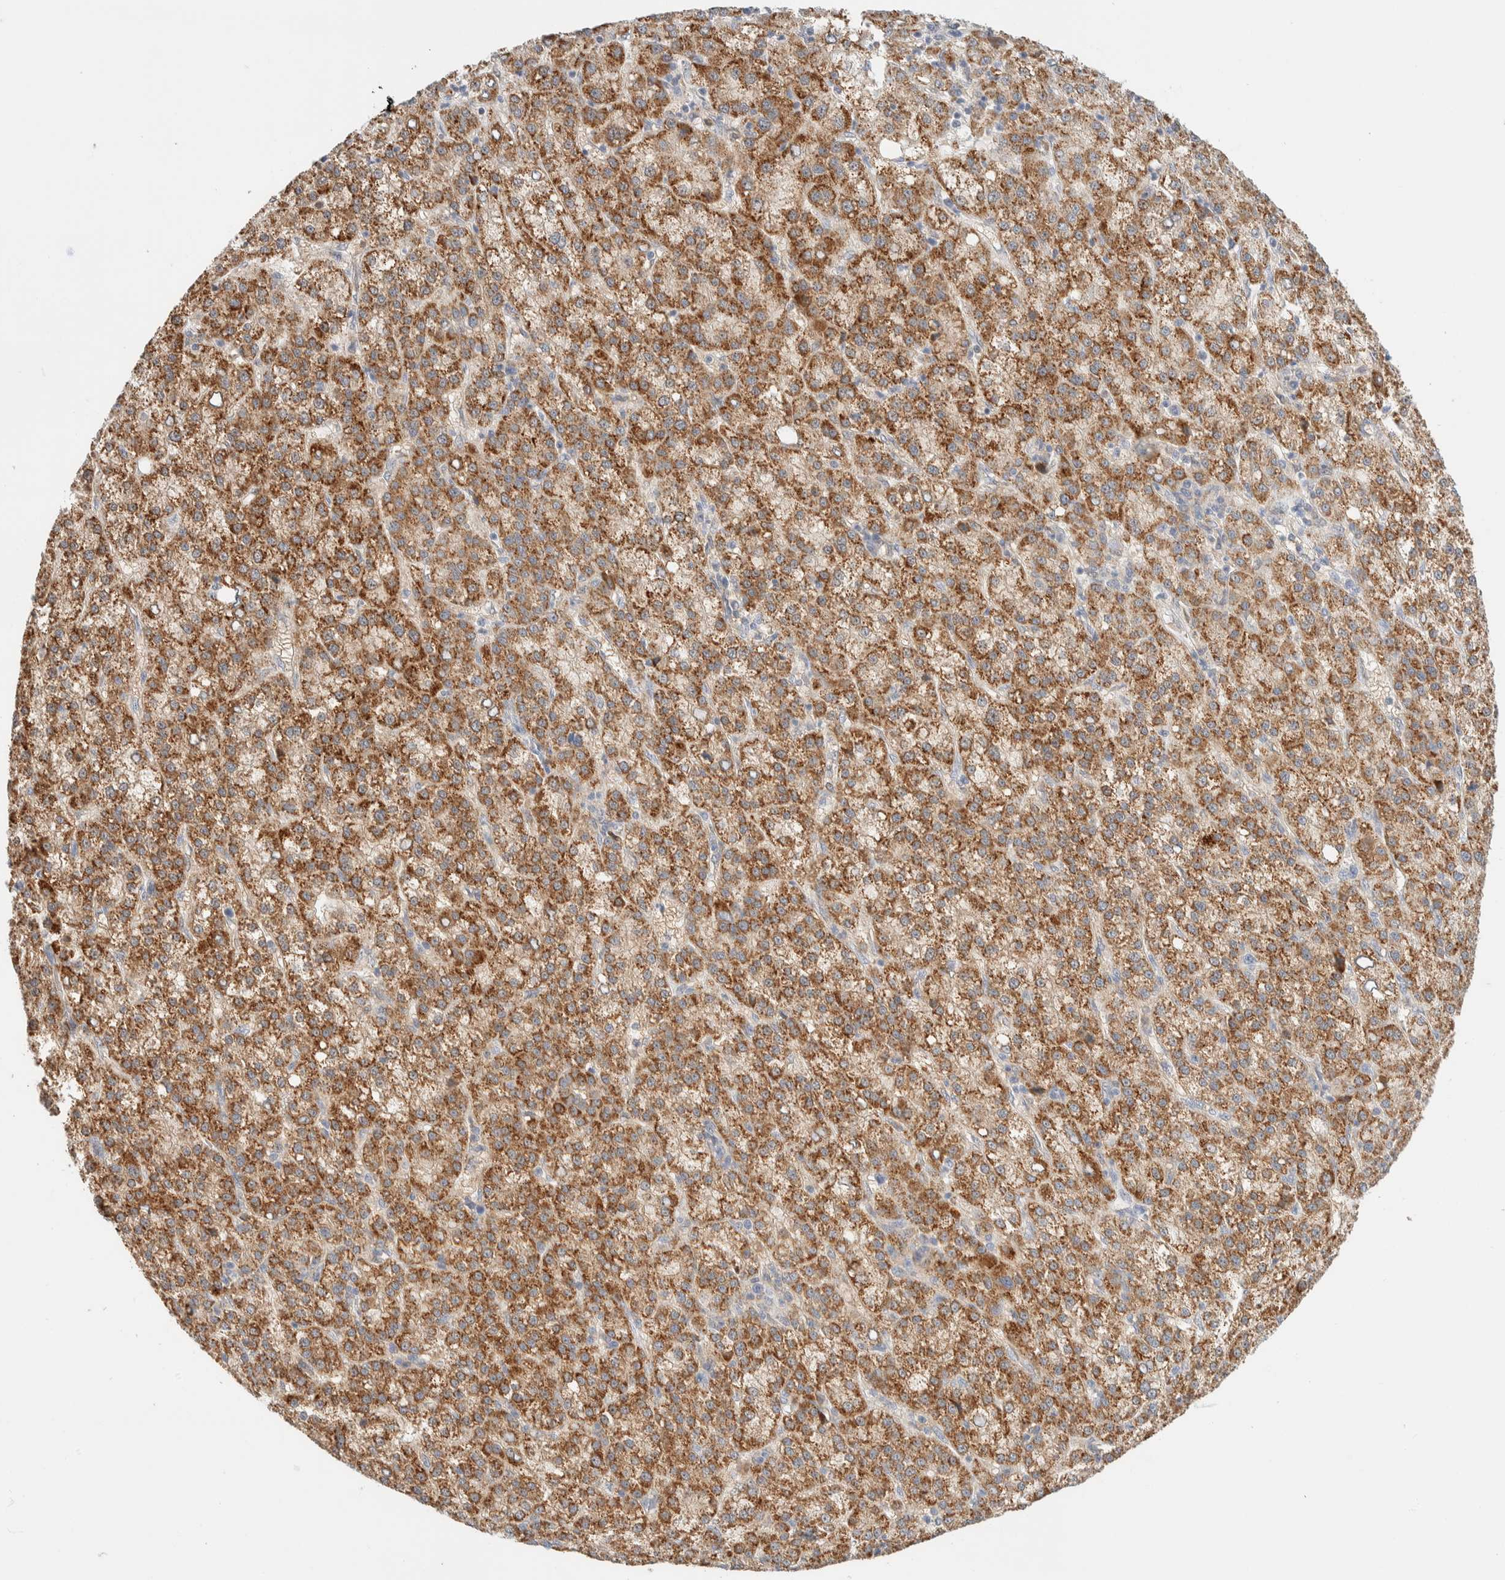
{"staining": {"intensity": "moderate", "quantity": ">75%", "location": "cytoplasmic/membranous"}, "tissue": "liver cancer", "cell_type": "Tumor cells", "image_type": "cancer", "snomed": [{"axis": "morphology", "description": "Carcinoma, Hepatocellular, NOS"}, {"axis": "topography", "description": "Liver"}], "caption": "A histopathology image showing moderate cytoplasmic/membranous expression in approximately >75% of tumor cells in liver cancer (hepatocellular carcinoma), as visualized by brown immunohistochemical staining.", "gene": "HDHD3", "patient": {"sex": "female", "age": 58}}